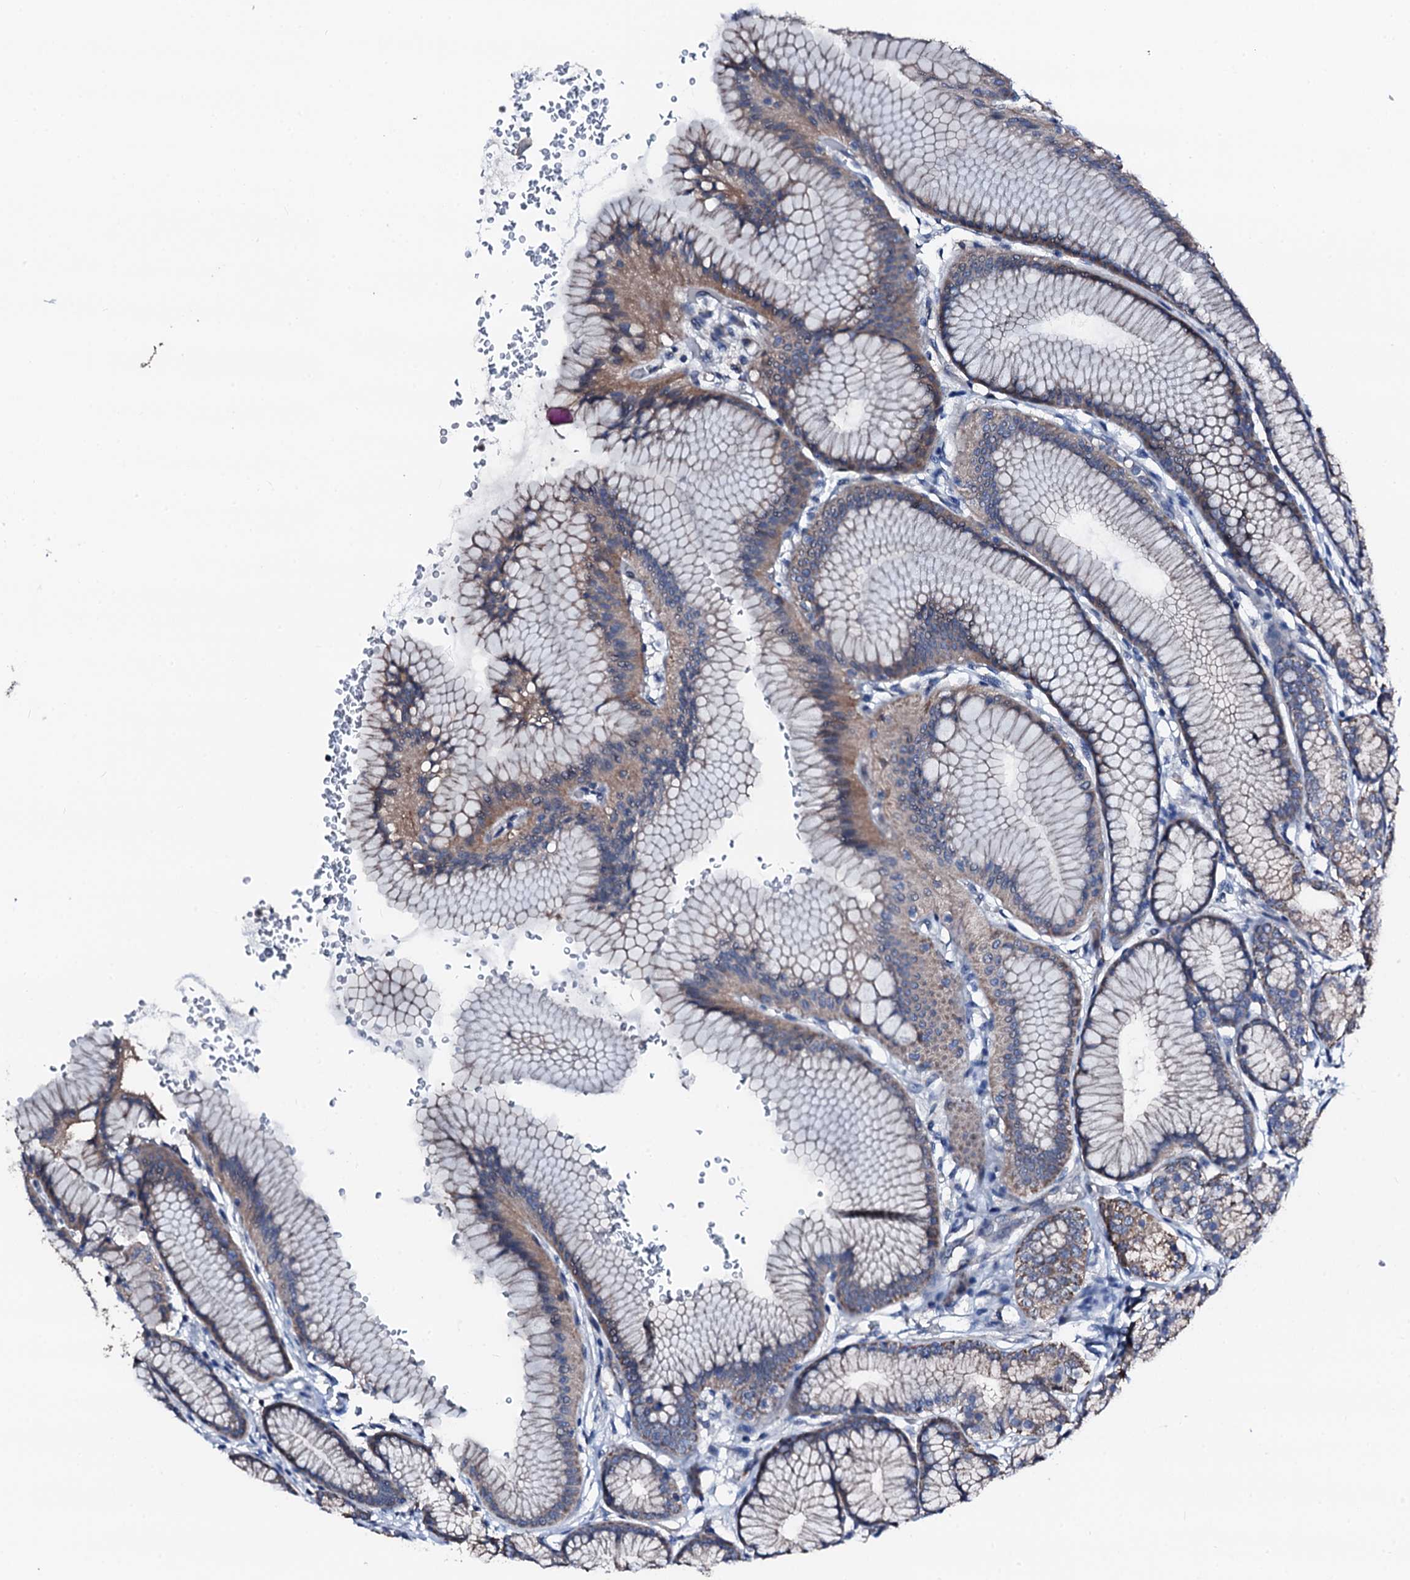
{"staining": {"intensity": "moderate", "quantity": "25%-75%", "location": "cytoplasmic/membranous"}, "tissue": "stomach", "cell_type": "Glandular cells", "image_type": "normal", "snomed": [{"axis": "morphology", "description": "Normal tissue, NOS"}, {"axis": "morphology", "description": "Adenocarcinoma, NOS"}, {"axis": "morphology", "description": "Adenocarcinoma, High grade"}, {"axis": "topography", "description": "Stomach, upper"}, {"axis": "topography", "description": "Stomach"}], "caption": "Protein expression analysis of normal stomach exhibits moderate cytoplasmic/membranous positivity in approximately 25%-75% of glandular cells. (Stains: DAB in brown, nuclei in blue, Microscopy: brightfield microscopy at high magnification).", "gene": "TRAFD1", "patient": {"sex": "female", "age": 65}}